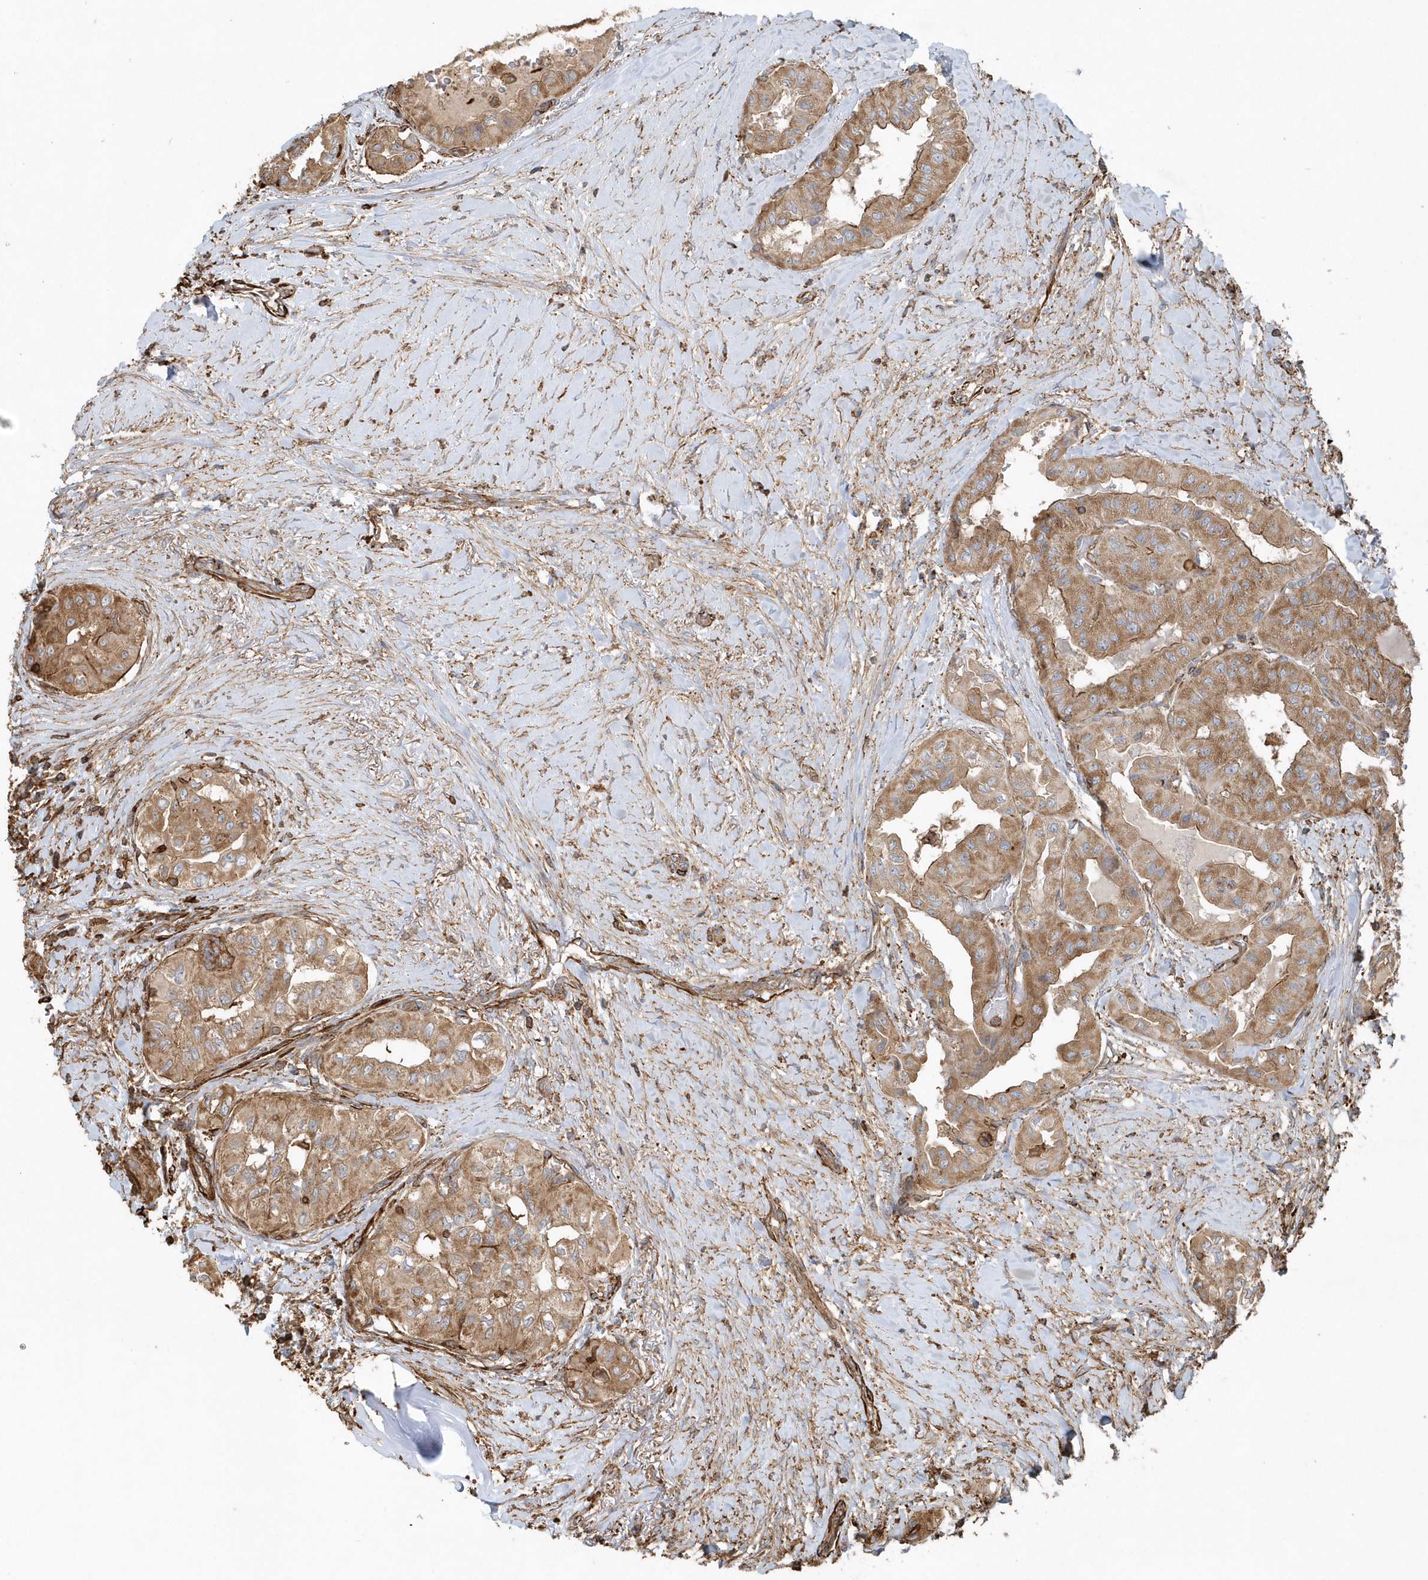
{"staining": {"intensity": "moderate", "quantity": ">75%", "location": "cytoplasmic/membranous"}, "tissue": "thyroid cancer", "cell_type": "Tumor cells", "image_type": "cancer", "snomed": [{"axis": "morphology", "description": "Papillary adenocarcinoma, NOS"}, {"axis": "topography", "description": "Thyroid gland"}], "caption": "Protein expression analysis of human thyroid cancer reveals moderate cytoplasmic/membranous positivity in approximately >75% of tumor cells.", "gene": "MMUT", "patient": {"sex": "female", "age": 59}}